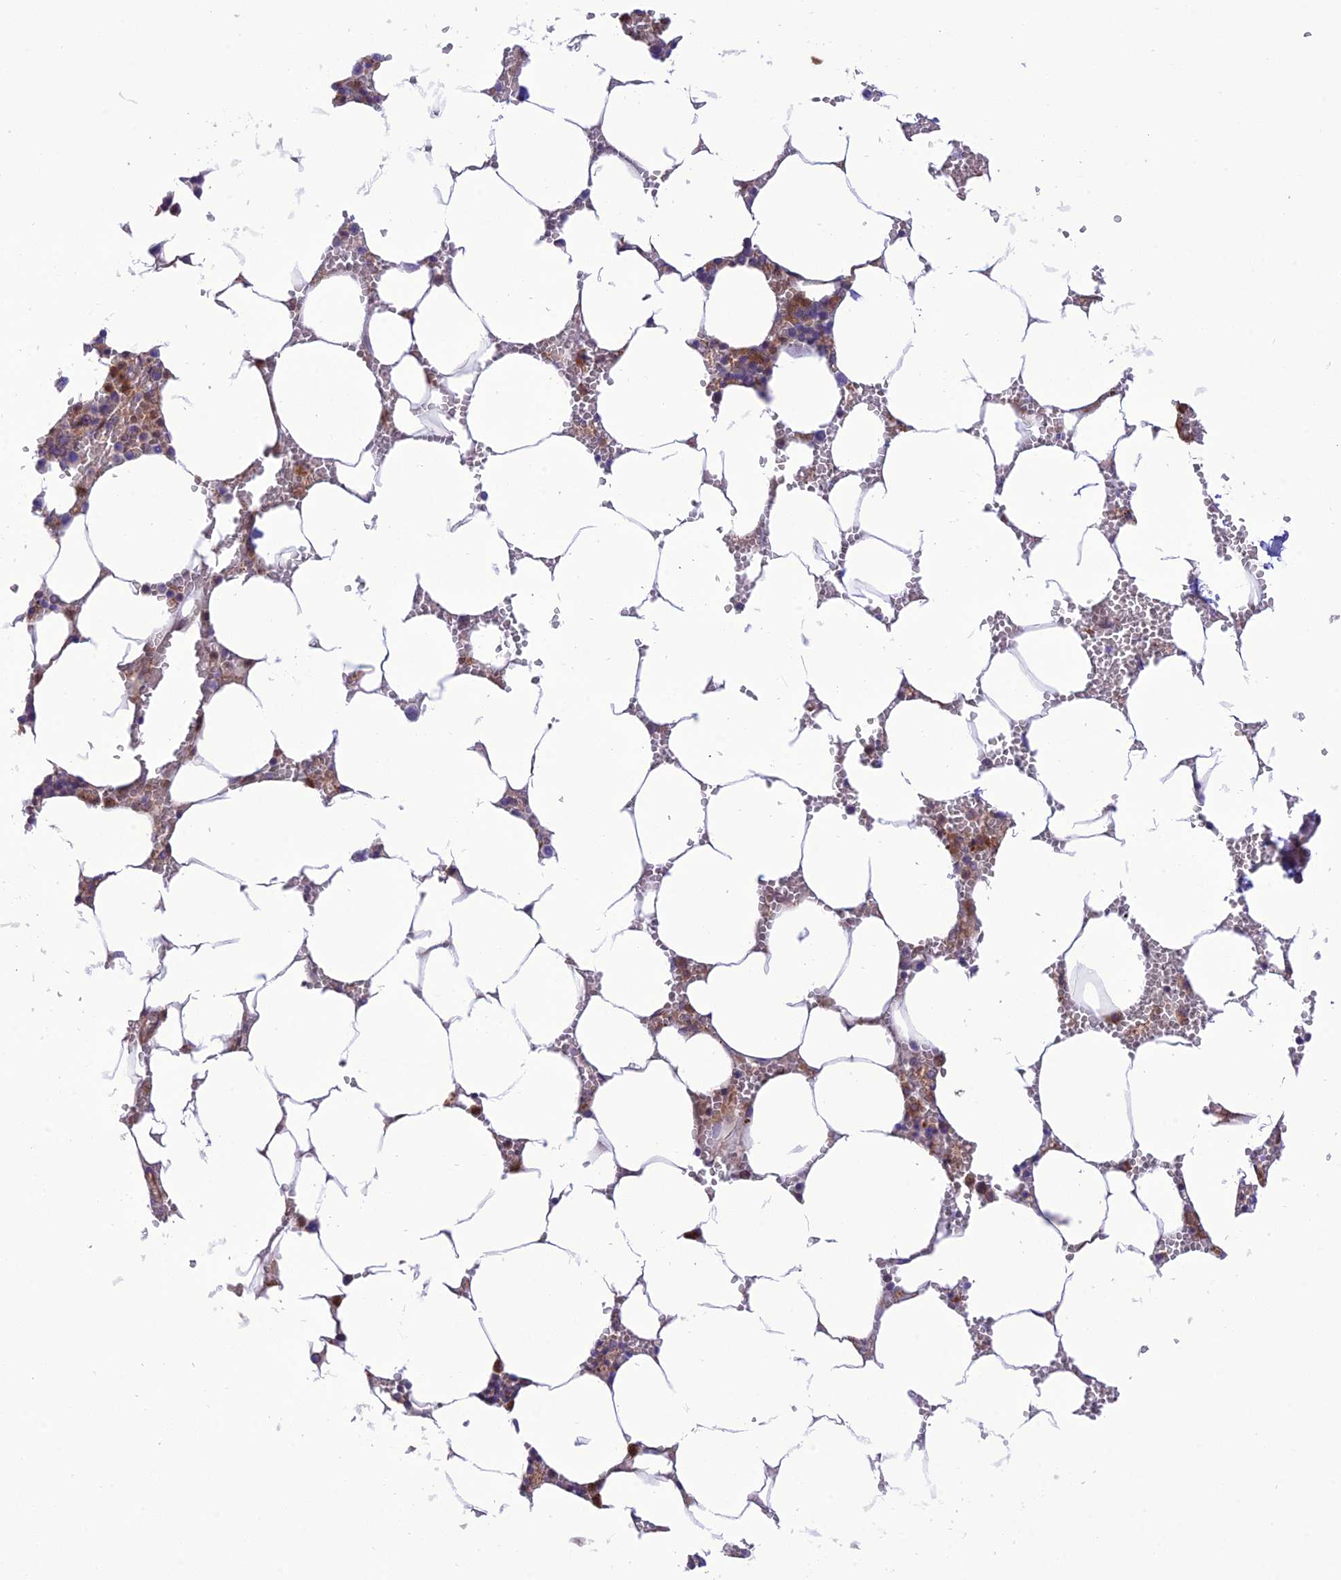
{"staining": {"intensity": "moderate", "quantity": "25%-75%", "location": "cytoplasmic/membranous"}, "tissue": "bone marrow", "cell_type": "Hematopoietic cells", "image_type": "normal", "snomed": [{"axis": "morphology", "description": "Normal tissue, NOS"}, {"axis": "topography", "description": "Bone marrow"}], "caption": "DAB (3,3'-diaminobenzidine) immunohistochemical staining of benign bone marrow reveals moderate cytoplasmic/membranous protein expression in approximately 25%-75% of hematopoietic cells.", "gene": "JMY", "patient": {"sex": "male", "age": 70}}